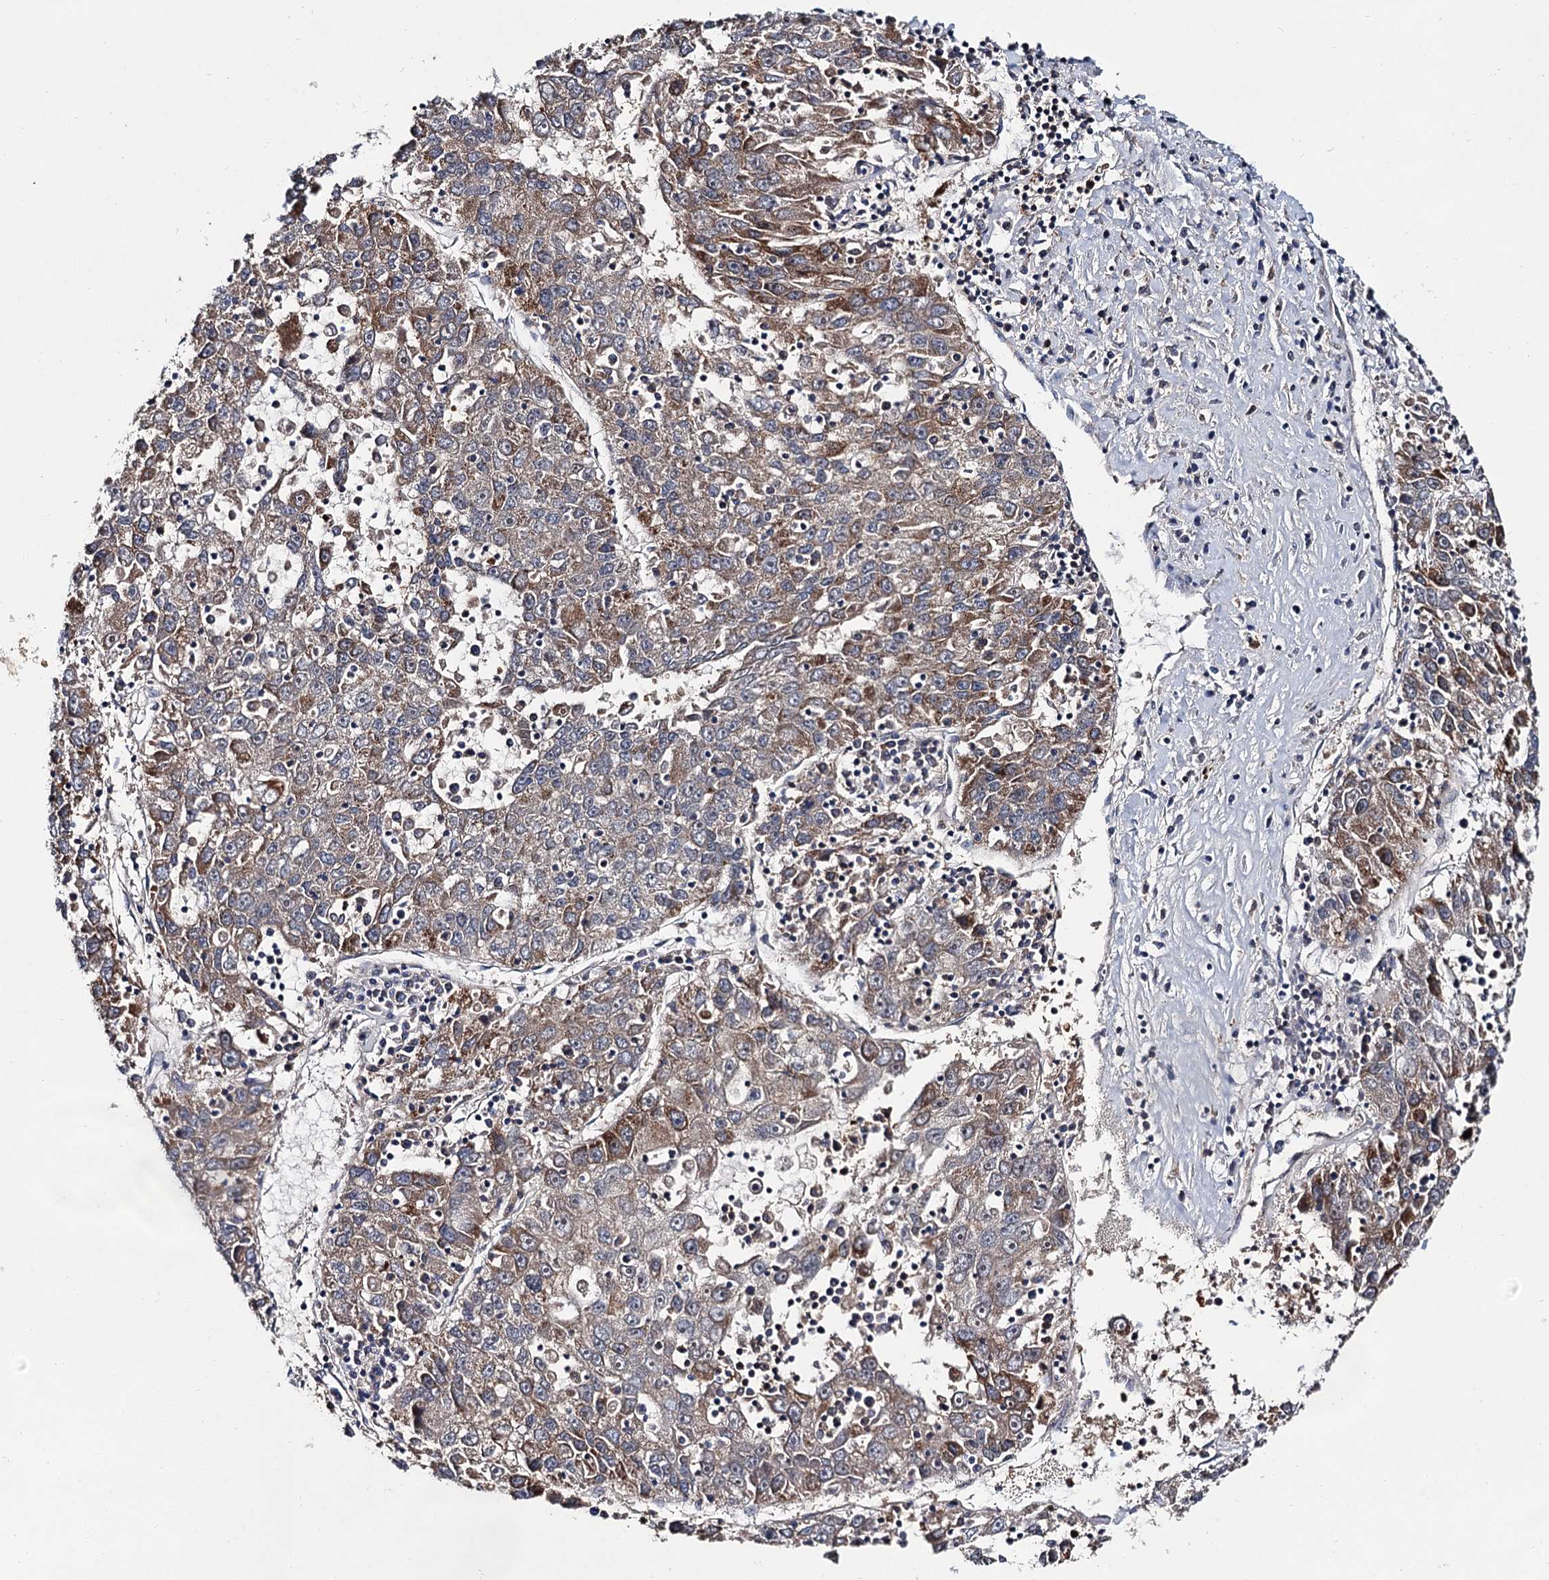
{"staining": {"intensity": "moderate", "quantity": "25%-75%", "location": "cytoplasmic/membranous"}, "tissue": "liver cancer", "cell_type": "Tumor cells", "image_type": "cancer", "snomed": [{"axis": "morphology", "description": "Carcinoma, Hepatocellular, NOS"}, {"axis": "topography", "description": "Liver"}], "caption": "Tumor cells display medium levels of moderate cytoplasmic/membranous staining in about 25%-75% of cells in liver hepatocellular carcinoma.", "gene": "NAA25", "patient": {"sex": "male", "age": 49}}